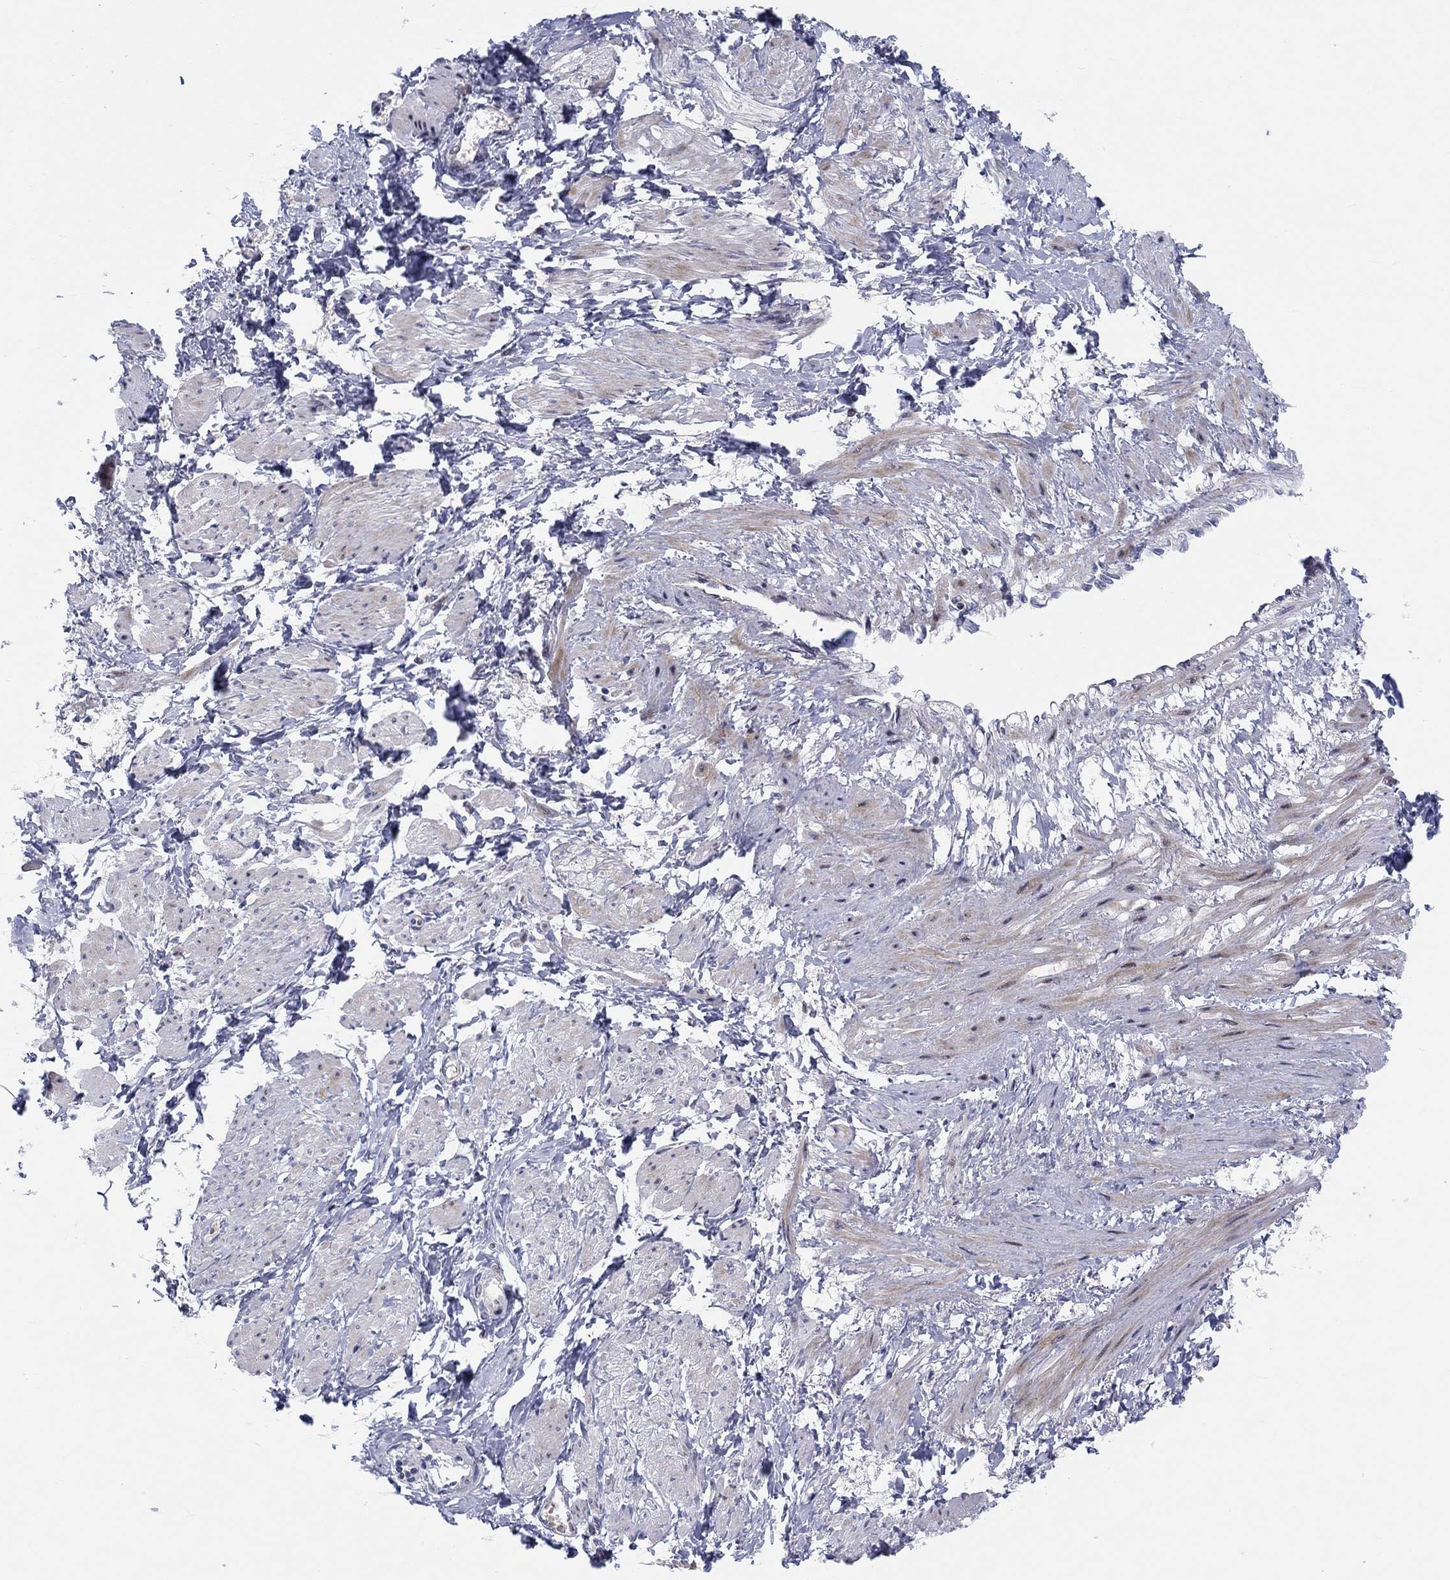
{"staining": {"intensity": "weak", "quantity": "<25%", "location": "cytoplasmic/membranous"}, "tissue": "smooth muscle", "cell_type": "Smooth muscle cells", "image_type": "normal", "snomed": [{"axis": "morphology", "description": "Normal tissue, NOS"}, {"axis": "topography", "description": "Smooth muscle"}, {"axis": "topography", "description": "Uterus"}], "caption": "Human smooth muscle stained for a protein using immunohistochemistry shows no staining in smooth muscle cells.", "gene": "ARHGAP36", "patient": {"sex": "female", "age": 39}}